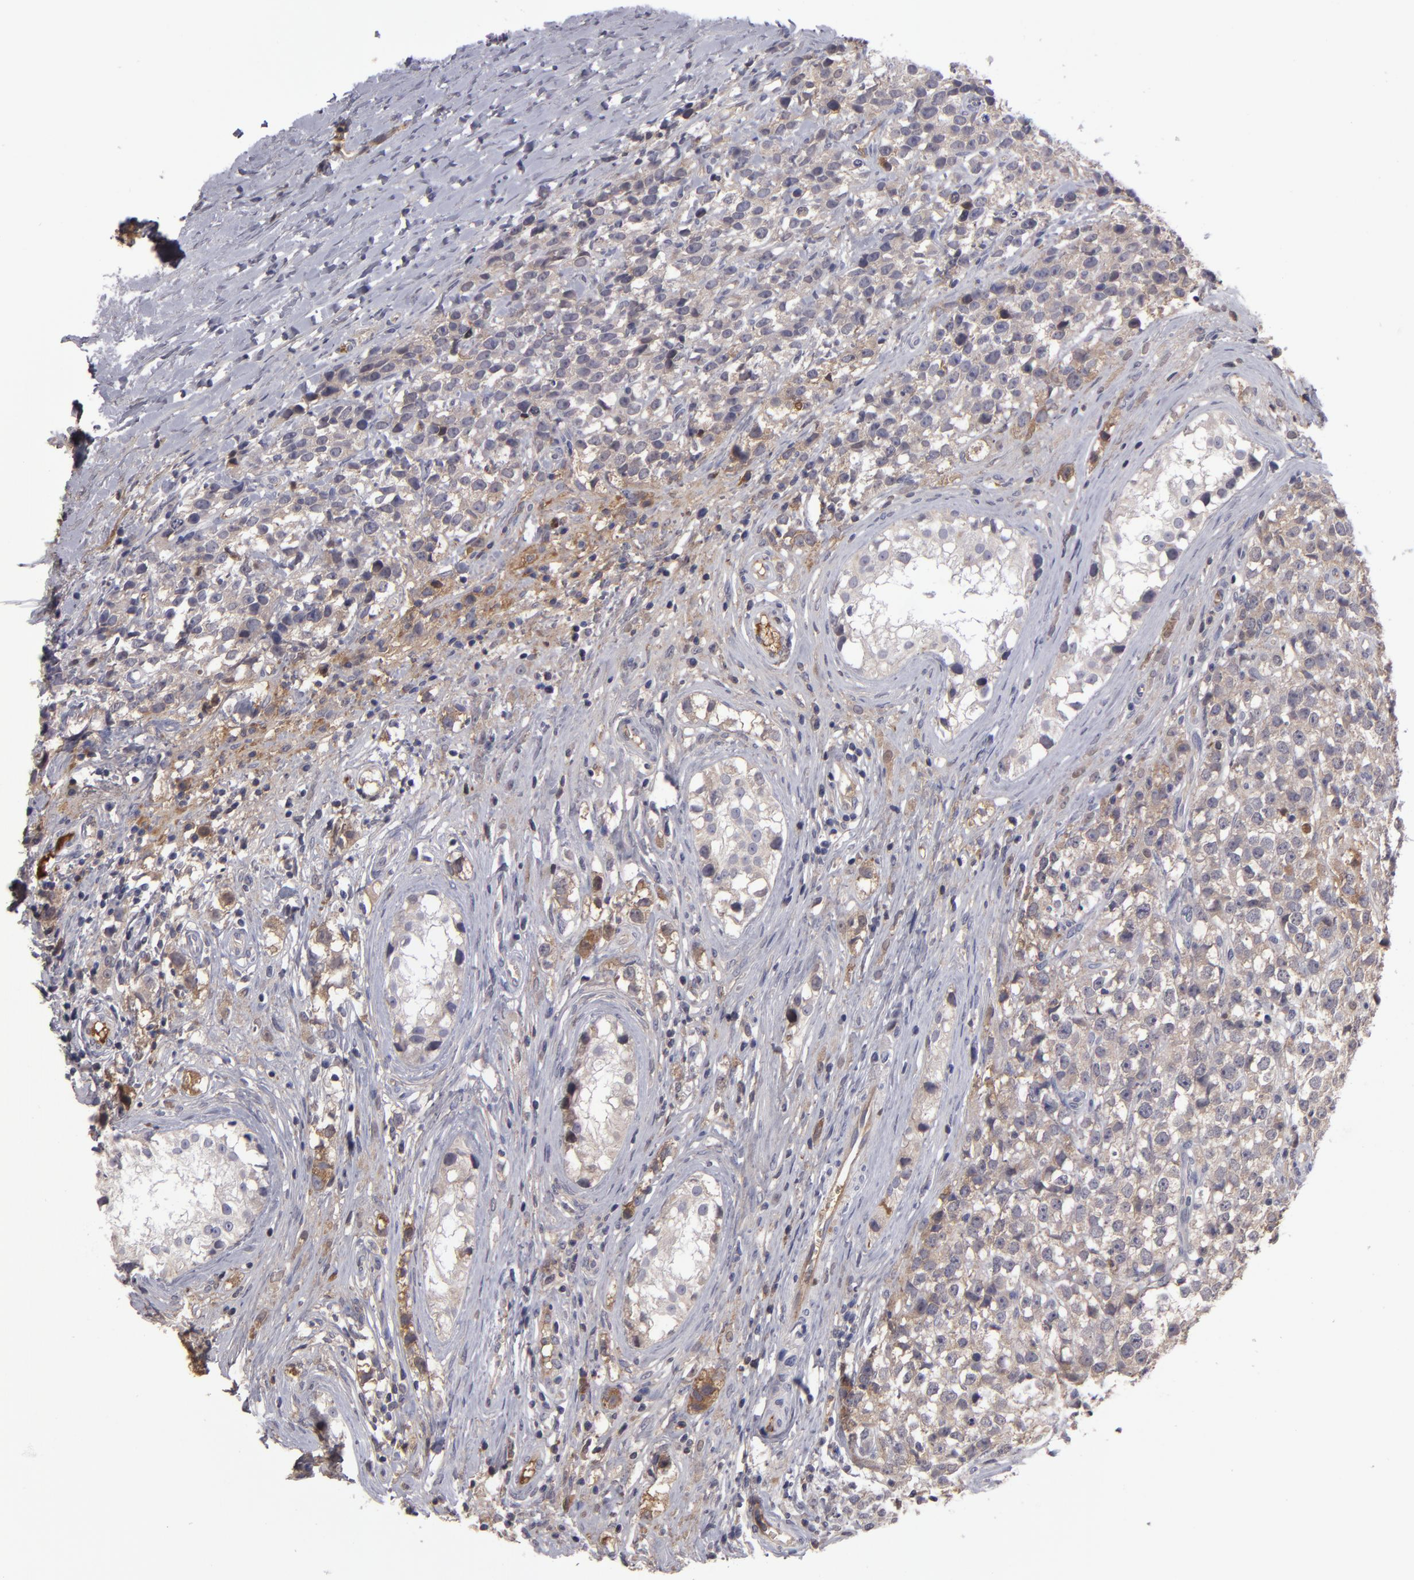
{"staining": {"intensity": "weak", "quantity": "25%-75%", "location": "cytoplasmic/membranous"}, "tissue": "testis cancer", "cell_type": "Tumor cells", "image_type": "cancer", "snomed": [{"axis": "morphology", "description": "Seminoma, NOS"}, {"axis": "topography", "description": "Testis"}], "caption": "A photomicrograph showing weak cytoplasmic/membranous expression in approximately 25%-75% of tumor cells in testis seminoma, as visualized by brown immunohistochemical staining.", "gene": "ITIH4", "patient": {"sex": "male", "age": 25}}